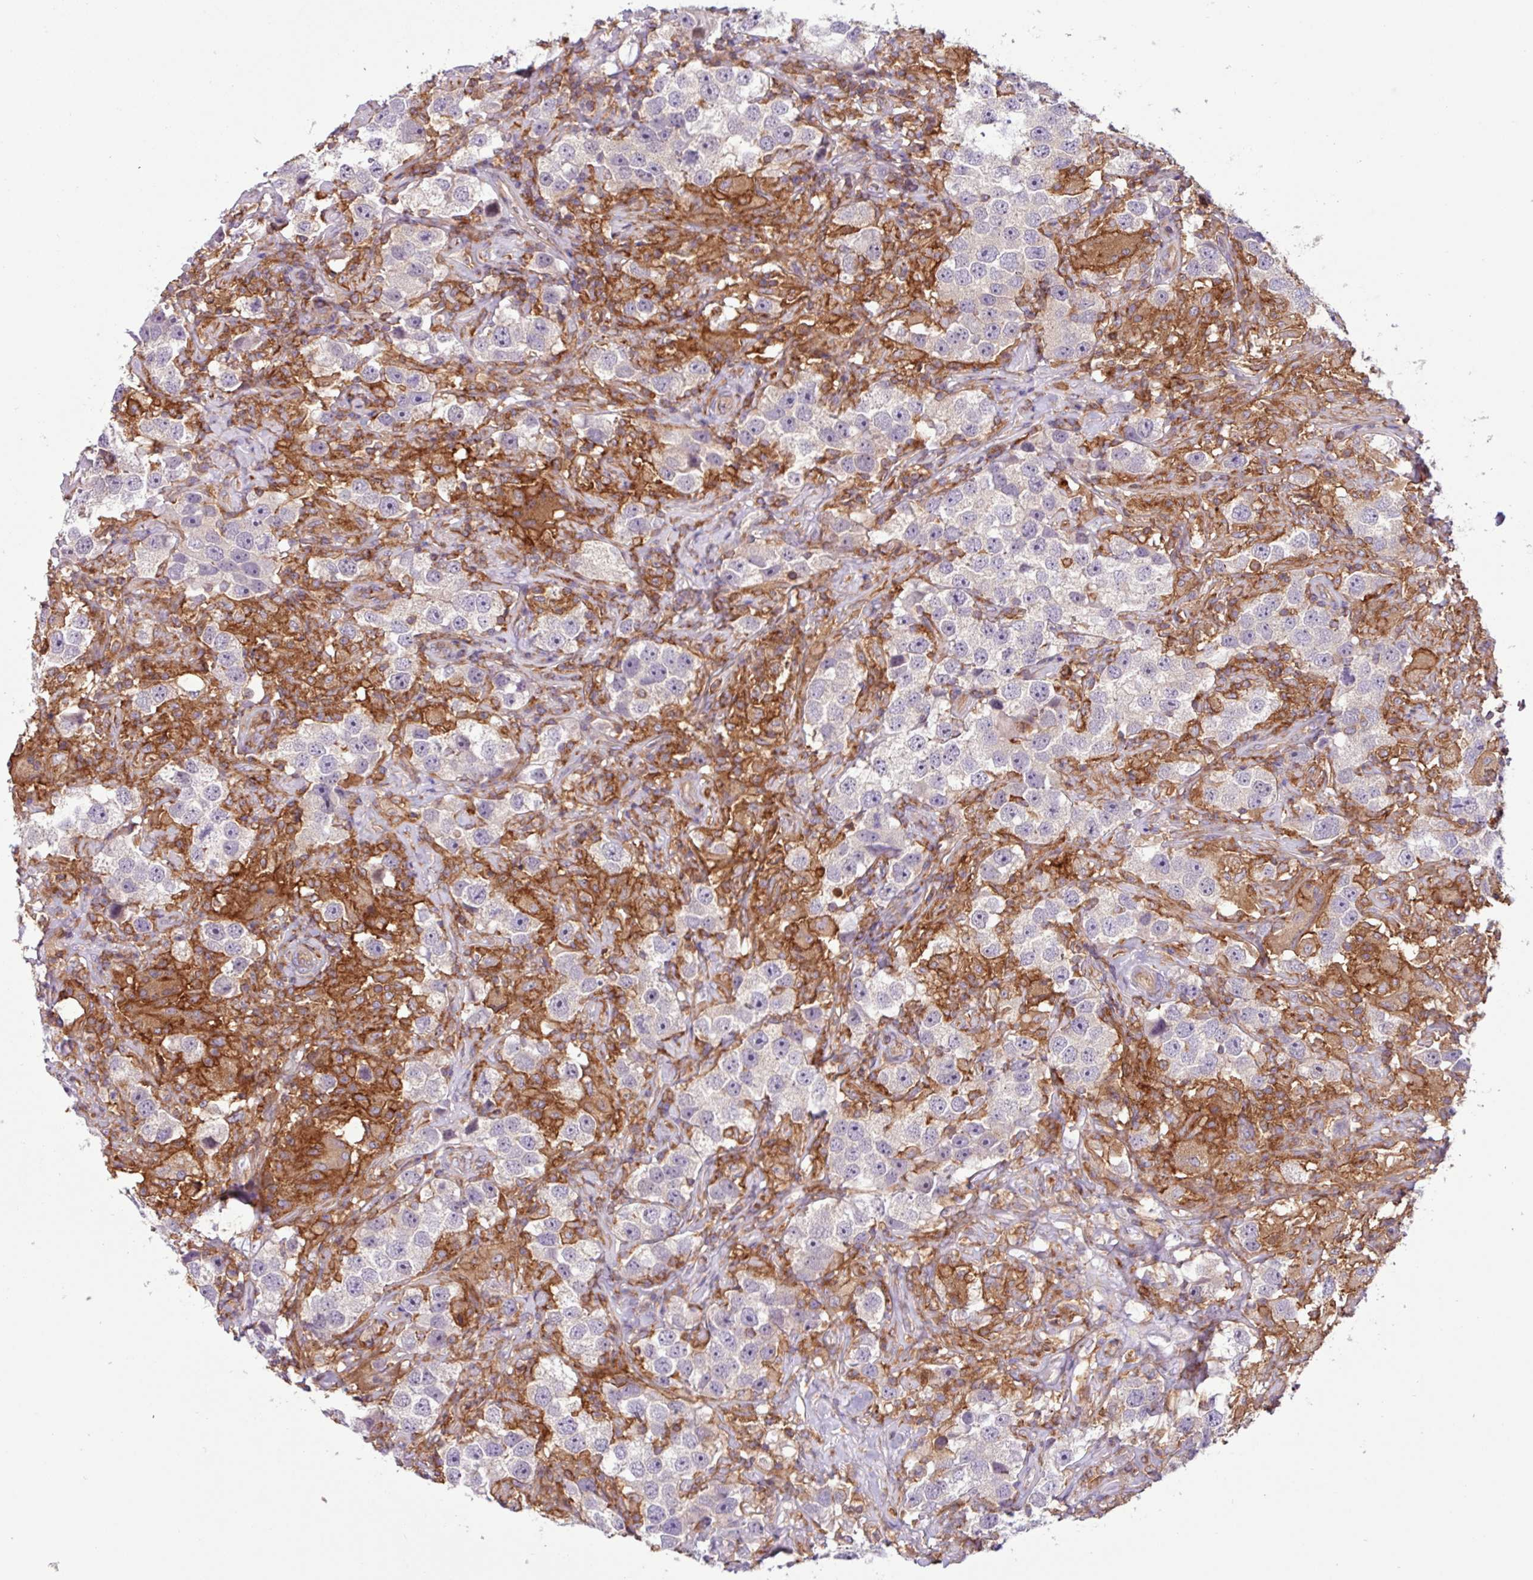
{"staining": {"intensity": "negative", "quantity": "none", "location": "none"}, "tissue": "testis cancer", "cell_type": "Tumor cells", "image_type": "cancer", "snomed": [{"axis": "morphology", "description": "Seminoma, NOS"}, {"axis": "topography", "description": "Testis"}], "caption": "IHC histopathology image of testis cancer (seminoma) stained for a protein (brown), which displays no positivity in tumor cells.", "gene": "ACTR3", "patient": {"sex": "male", "age": 49}}